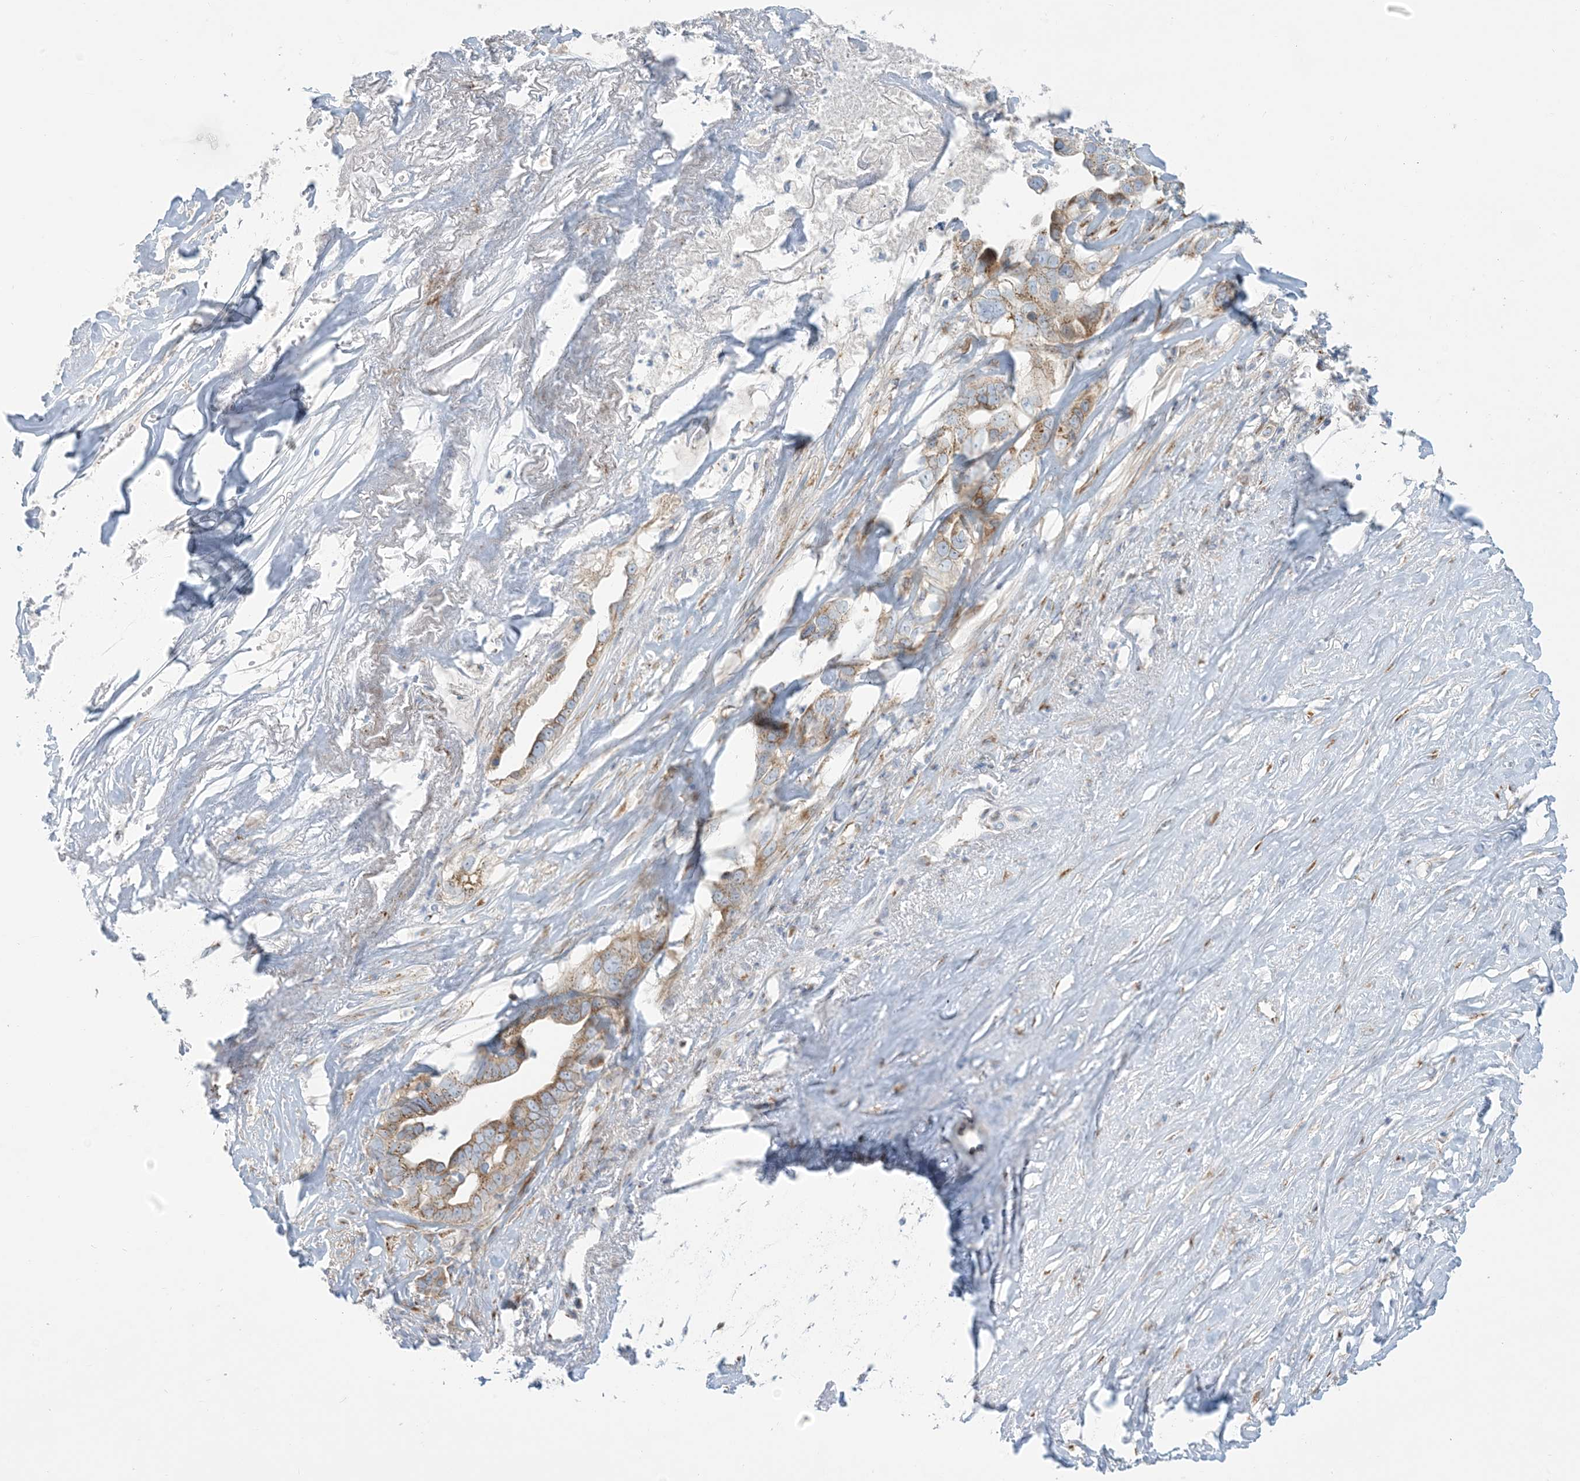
{"staining": {"intensity": "weak", "quantity": ">75%", "location": "cytoplasmic/membranous"}, "tissue": "liver cancer", "cell_type": "Tumor cells", "image_type": "cancer", "snomed": [{"axis": "morphology", "description": "Cholangiocarcinoma"}, {"axis": "topography", "description": "Liver"}], "caption": "A brown stain highlights weak cytoplasmic/membranous expression of a protein in cholangiocarcinoma (liver) tumor cells.", "gene": "AFTPH", "patient": {"sex": "female", "age": 79}}